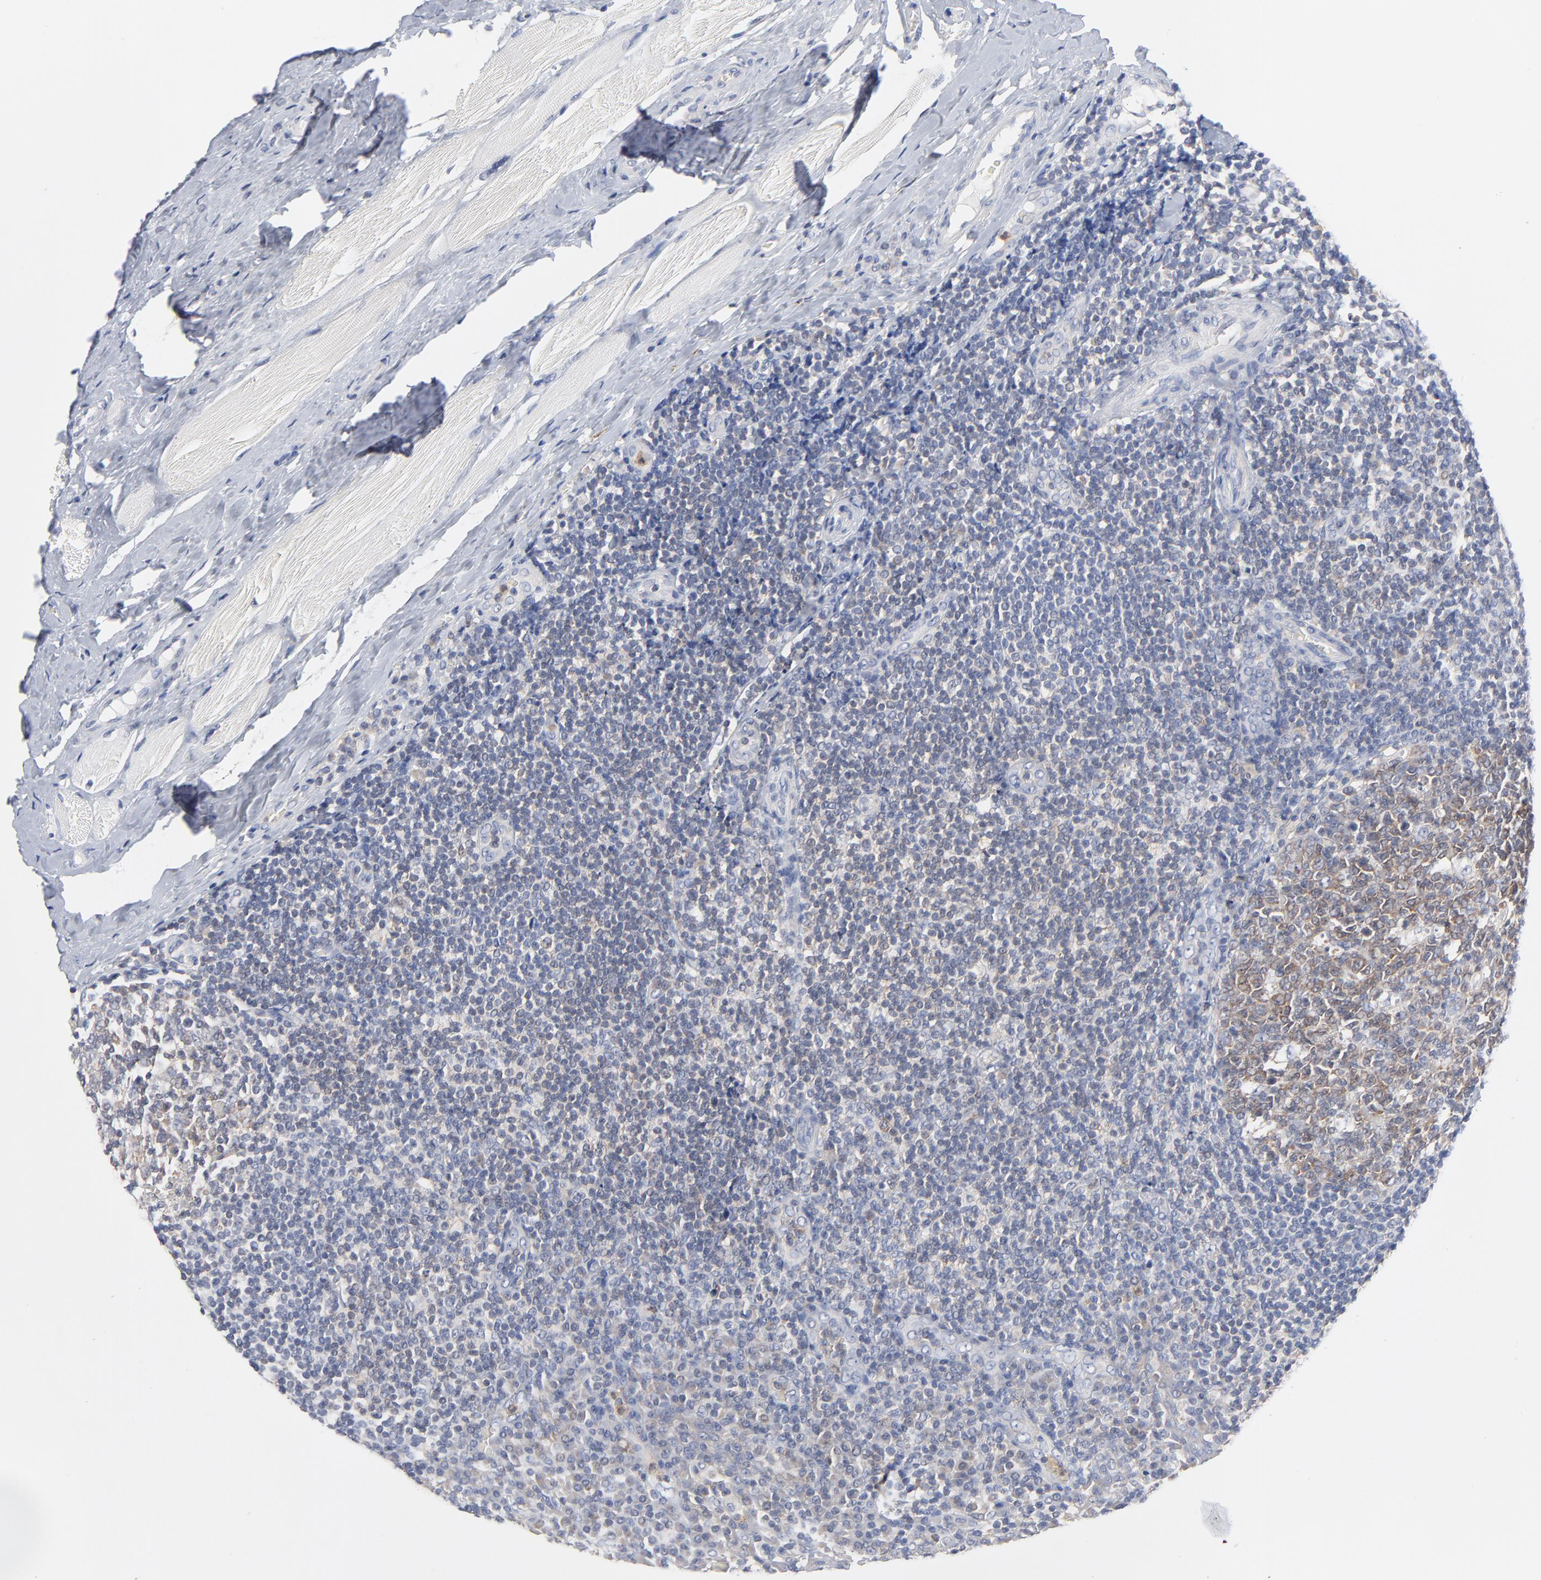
{"staining": {"intensity": "moderate", "quantity": ">75%", "location": "cytoplasmic/membranous"}, "tissue": "tonsil", "cell_type": "Germinal center cells", "image_type": "normal", "snomed": [{"axis": "morphology", "description": "Normal tissue, NOS"}, {"axis": "topography", "description": "Tonsil"}], "caption": "Immunohistochemistry (IHC) (DAB (3,3'-diaminobenzidine)) staining of normal tonsil reveals moderate cytoplasmic/membranous protein expression in approximately >75% of germinal center cells.", "gene": "CAB39L", "patient": {"sex": "male", "age": 31}}